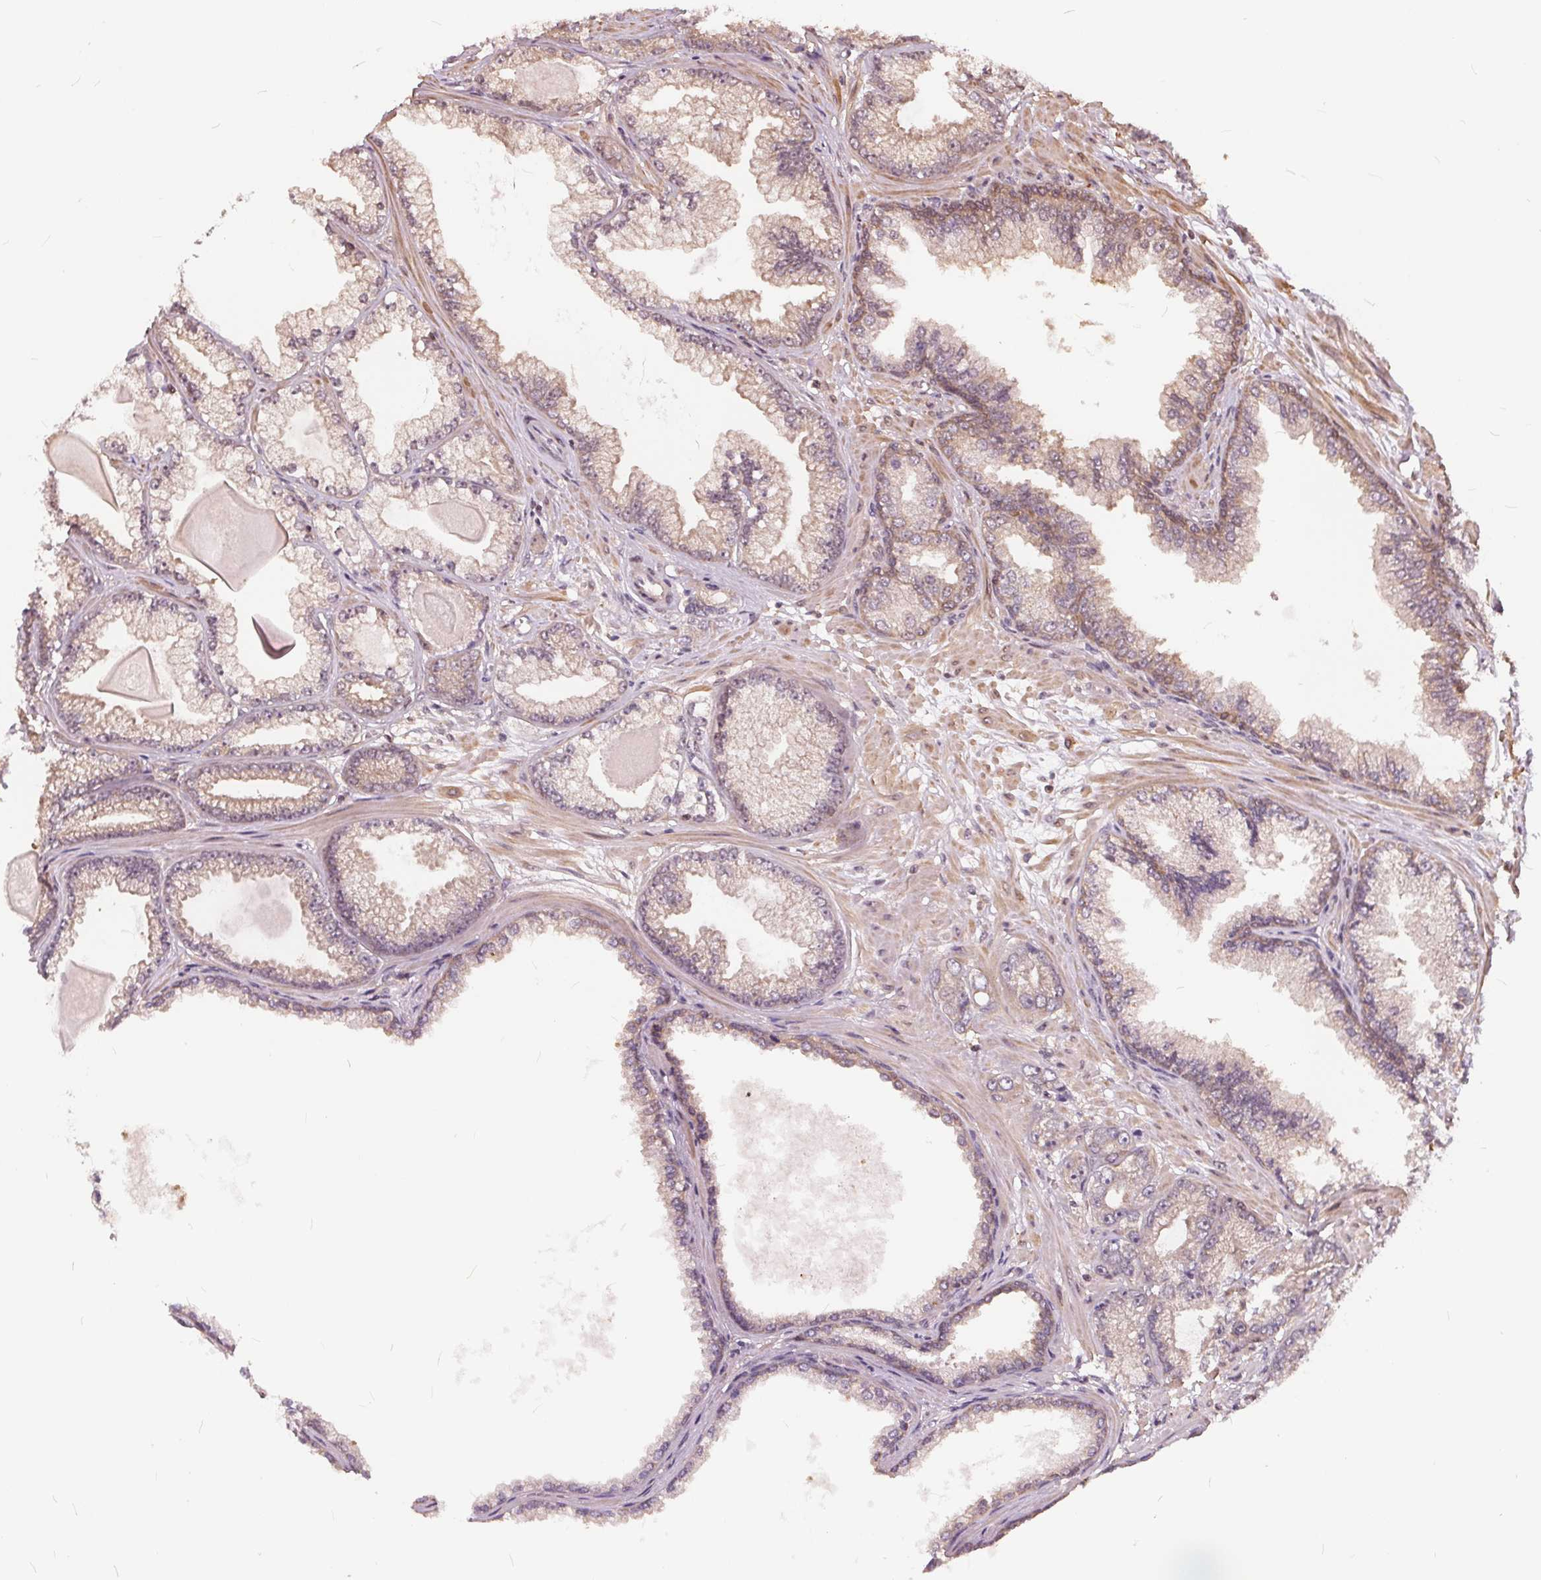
{"staining": {"intensity": "moderate", "quantity": "<25%", "location": "cytoplasmic/membranous"}, "tissue": "prostate cancer", "cell_type": "Tumor cells", "image_type": "cancer", "snomed": [{"axis": "morphology", "description": "Adenocarcinoma, Low grade"}, {"axis": "topography", "description": "Prostate"}], "caption": "An image of prostate cancer (low-grade adenocarcinoma) stained for a protein exhibits moderate cytoplasmic/membranous brown staining in tumor cells. The staining is performed using DAB (3,3'-diaminobenzidine) brown chromogen to label protein expression. The nuclei are counter-stained blue using hematoxylin.", "gene": "HIF1AN", "patient": {"sex": "male", "age": 64}}